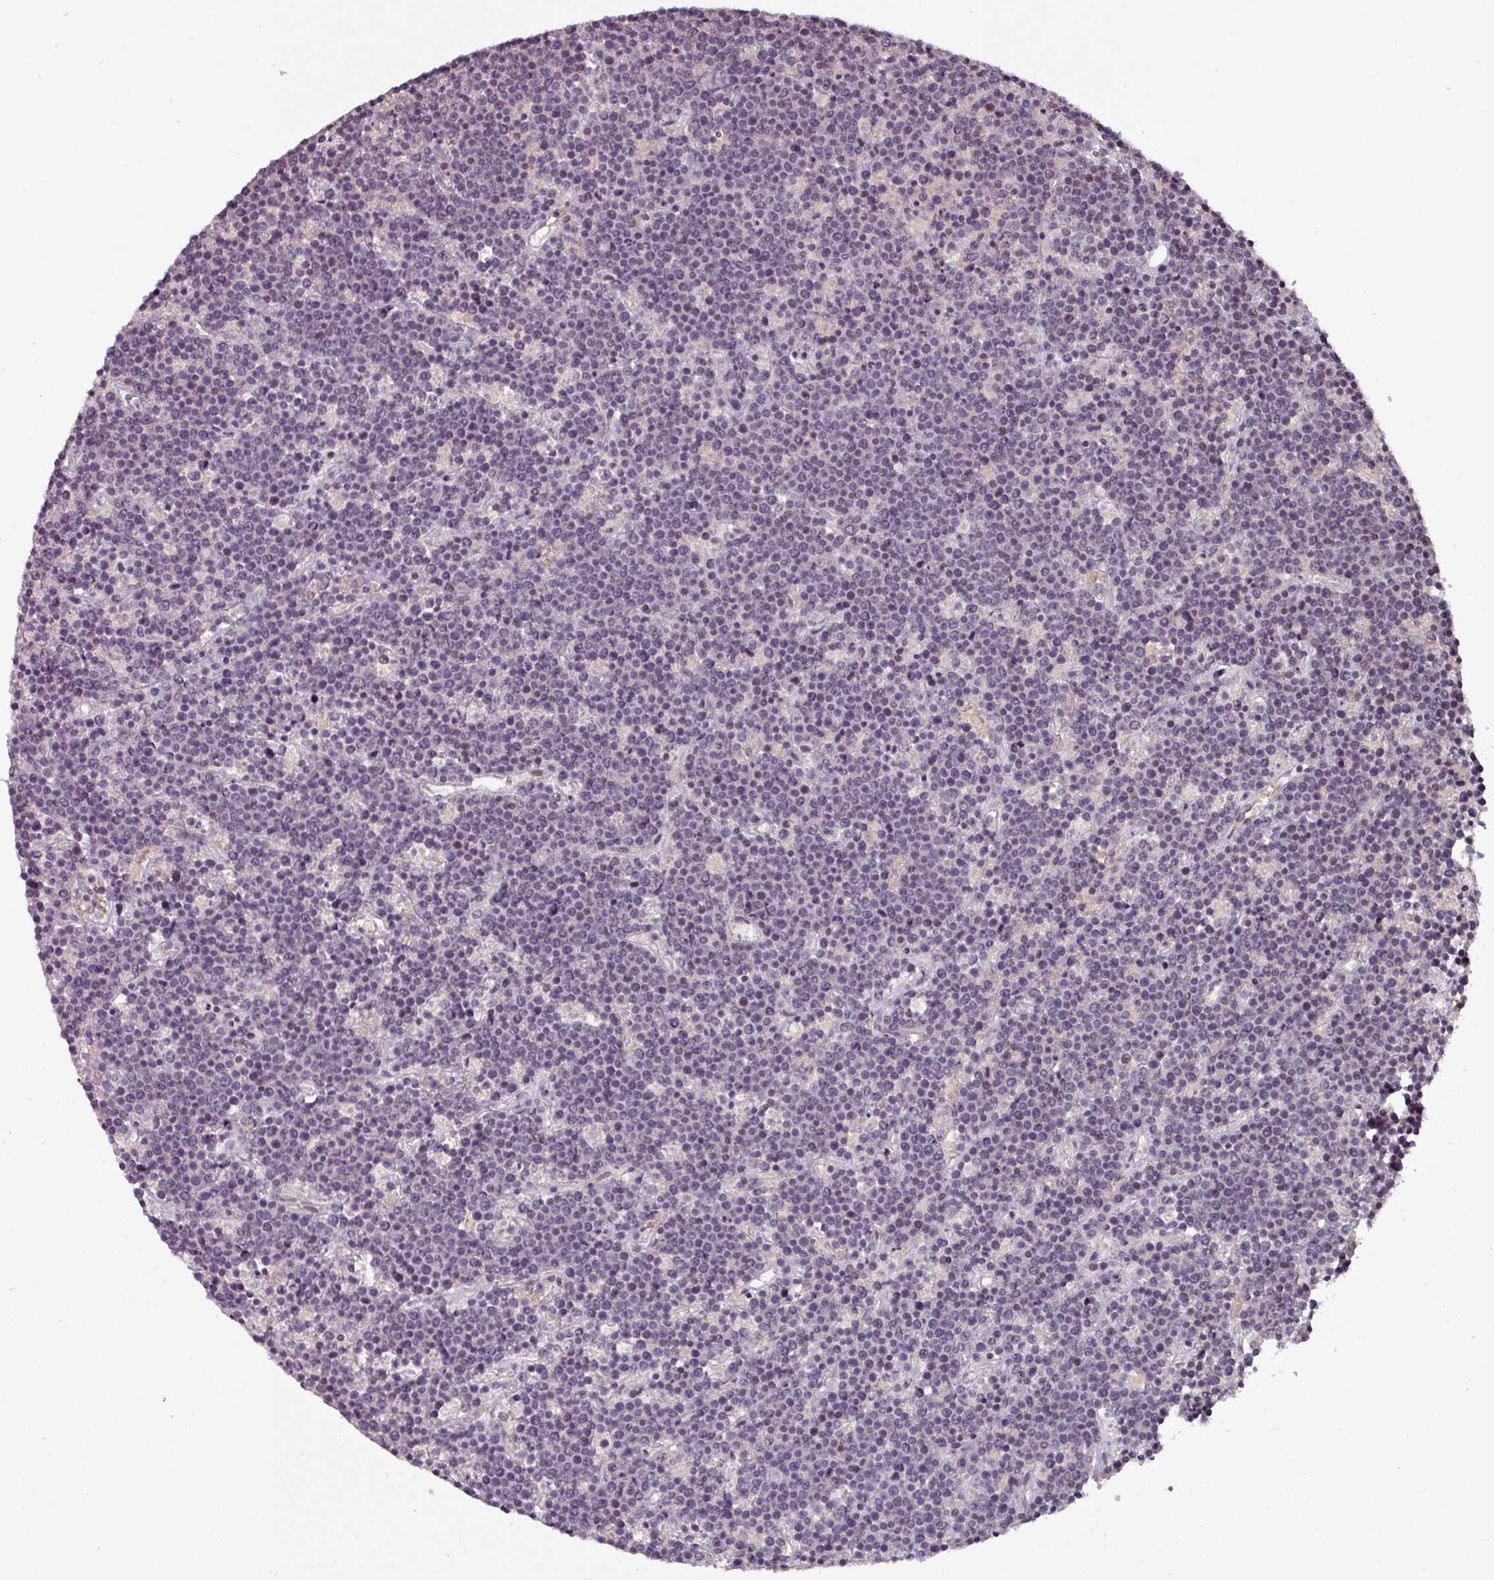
{"staining": {"intensity": "negative", "quantity": "none", "location": "none"}, "tissue": "lymphoma", "cell_type": "Tumor cells", "image_type": "cancer", "snomed": [{"axis": "morphology", "description": "Malignant lymphoma, non-Hodgkin's type, High grade"}, {"axis": "topography", "description": "Ovary"}], "caption": "This is a micrograph of immunohistochemistry (IHC) staining of malignant lymphoma, non-Hodgkin's type (high-grade), which shows no positivity in tumor cells.", "gene": "SLC5A10", "patient": {"sex": "female", "age": 56}}